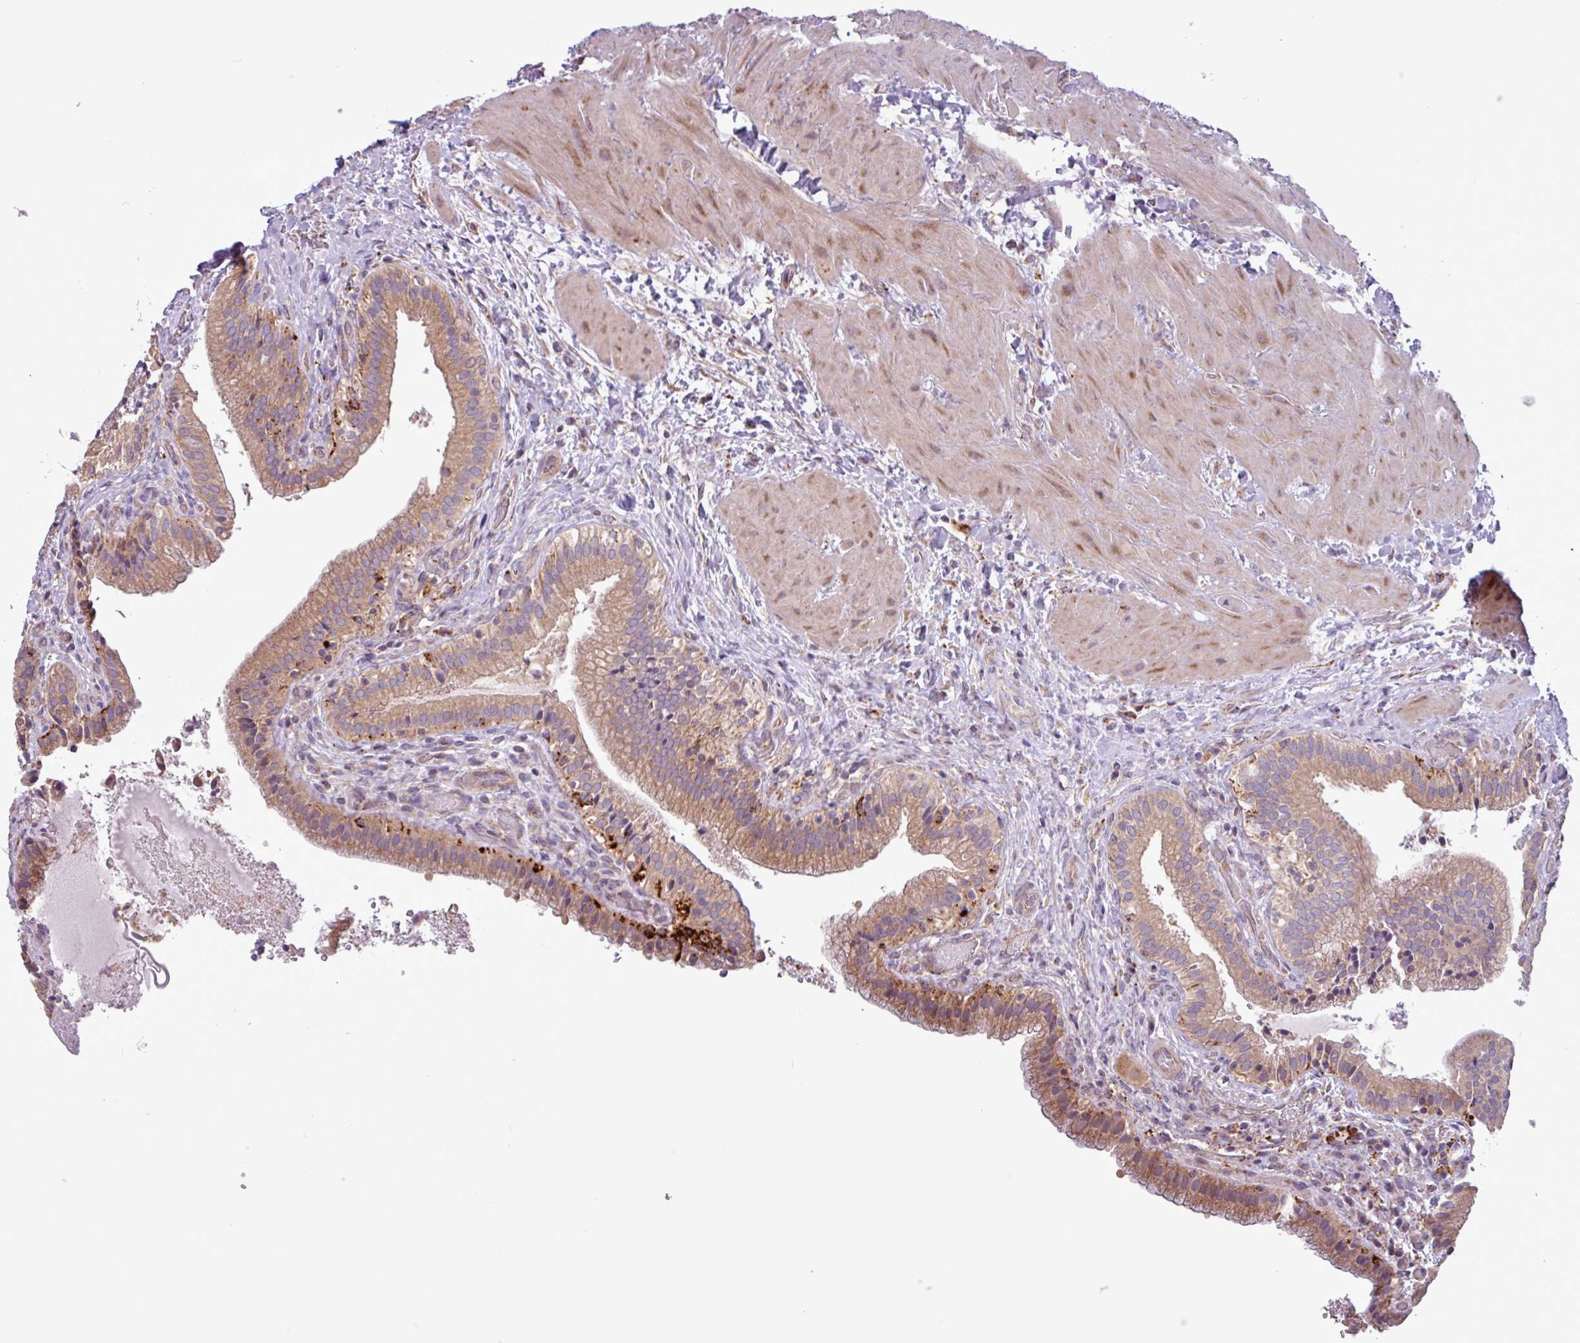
{"staining": {"intensity": "moderate", "quantity": ">75%", "location": "cytoplasmic/membranous"}, "tissue": "gallbladder", "cell_type": "Glandular cells", "image_type": "normal", "snomed": [{"axis": "morphology", "description": "Normal tissue, NOS"}, {"axis": "topography", "description": "Gallbladder"}], "caption": "A high-resolution micrograph shows immunohistochemistry staining of normal gallbladder, which reveals moderate cytoplasmic/membranous expression in about >75% of glandular cells.", "gene": "PLIN2", "patient": {"sex": "male", "age": 24}}